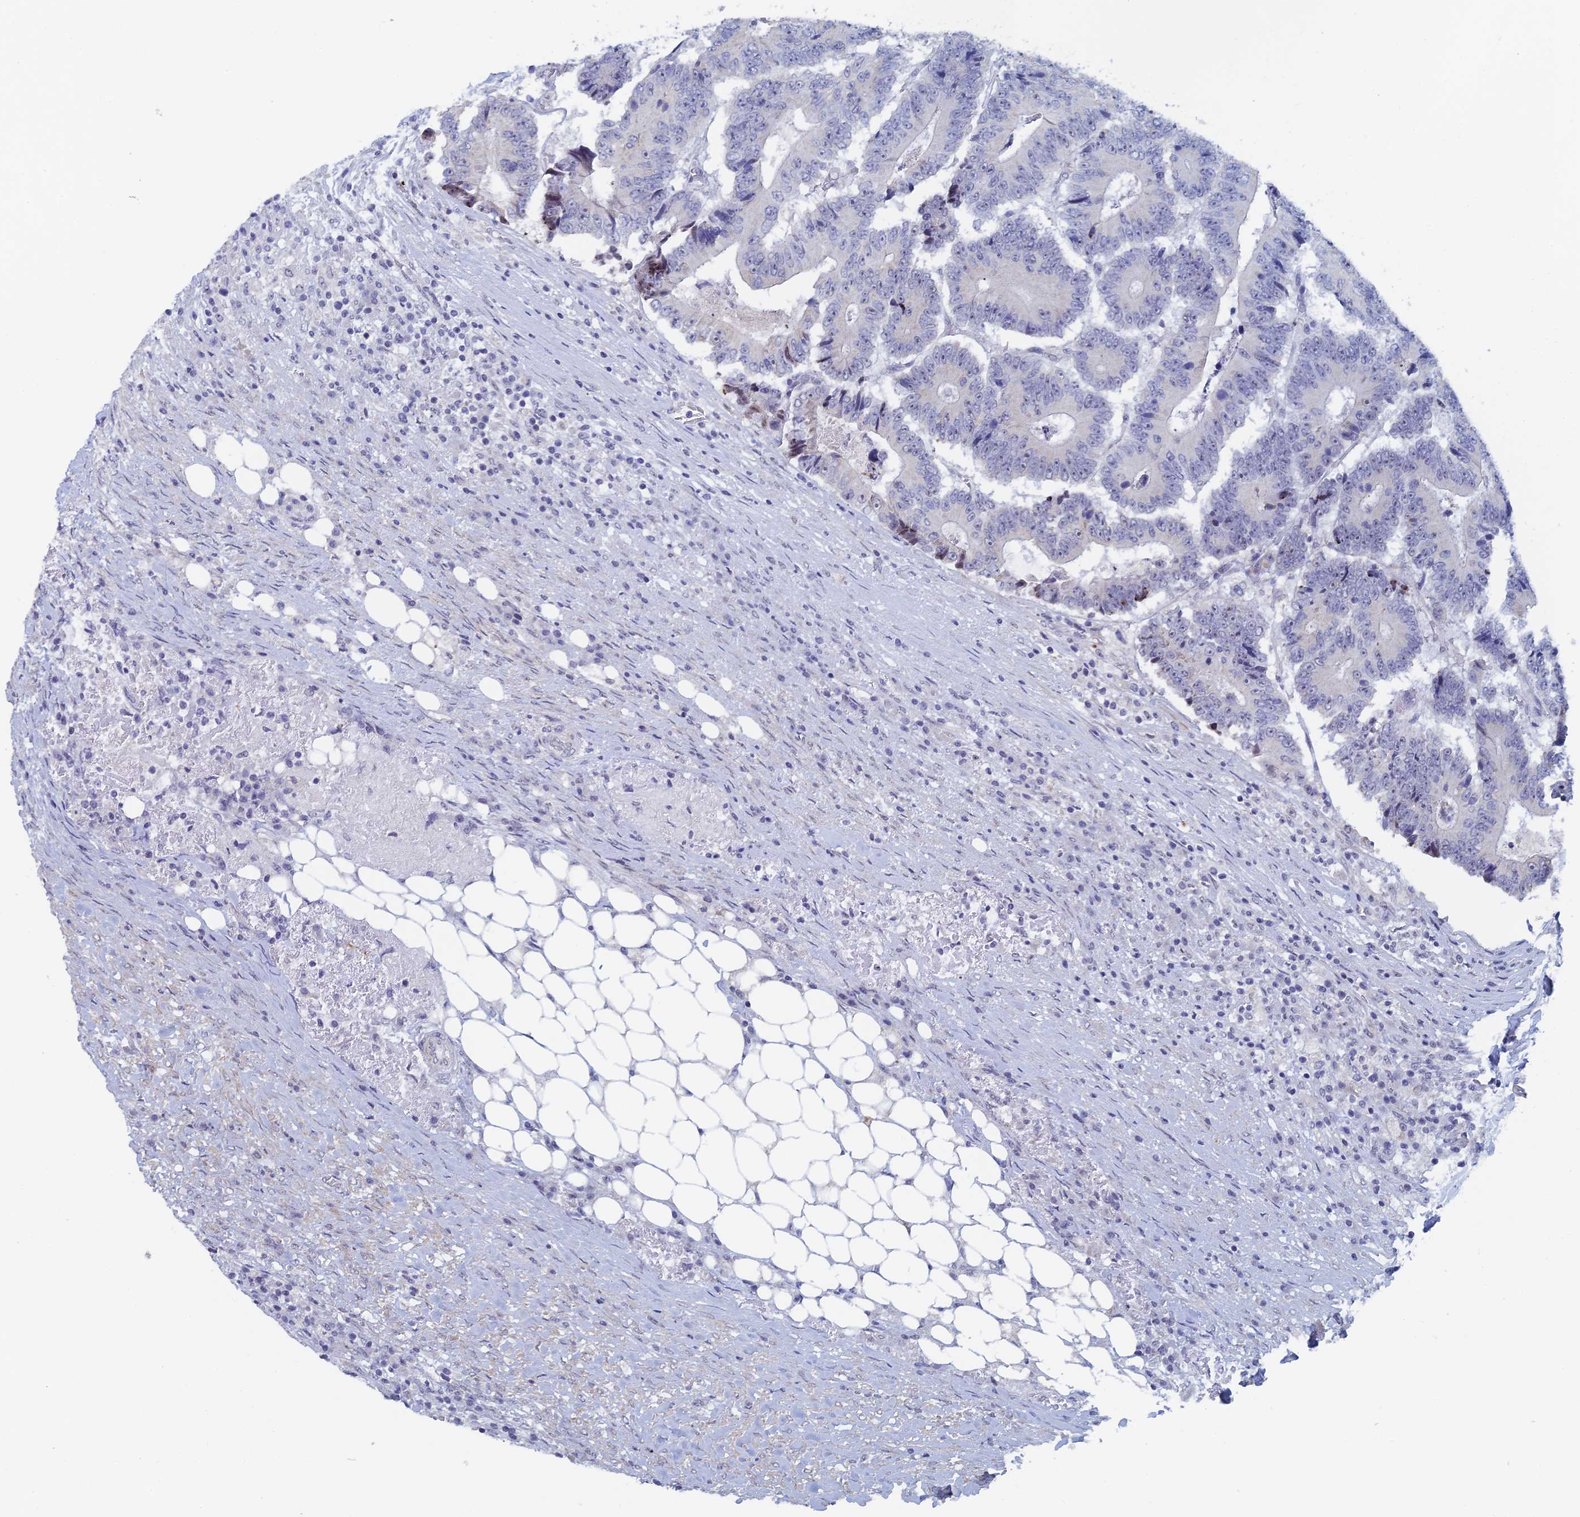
{"staining": {"intensity": "negative", "quantity": "none", "location": "none"}, "tissue": "colorectal cancer", "cell_type": "Tumor cells", "image_type": "cancer", "snomed": [{"axis": "morphology", "description": "Adenocarcinoma, NOS"}, {"axis": "topography", "description": "Colon"}], "caption": "Immunohistochemistry (IHC) micrograph of neoplastic tissue: adenocarcinoma (colorectal) stained with DAB reveals no significant protein positivity in tumor cells. The staining was performed using DAB to visualize the protein expression in brown, while the nuclei were stained in blue with hematoxylin (Magnification: 20x).", "gene": "GMNC", "patient": {"sex": "male", "age": 83}}